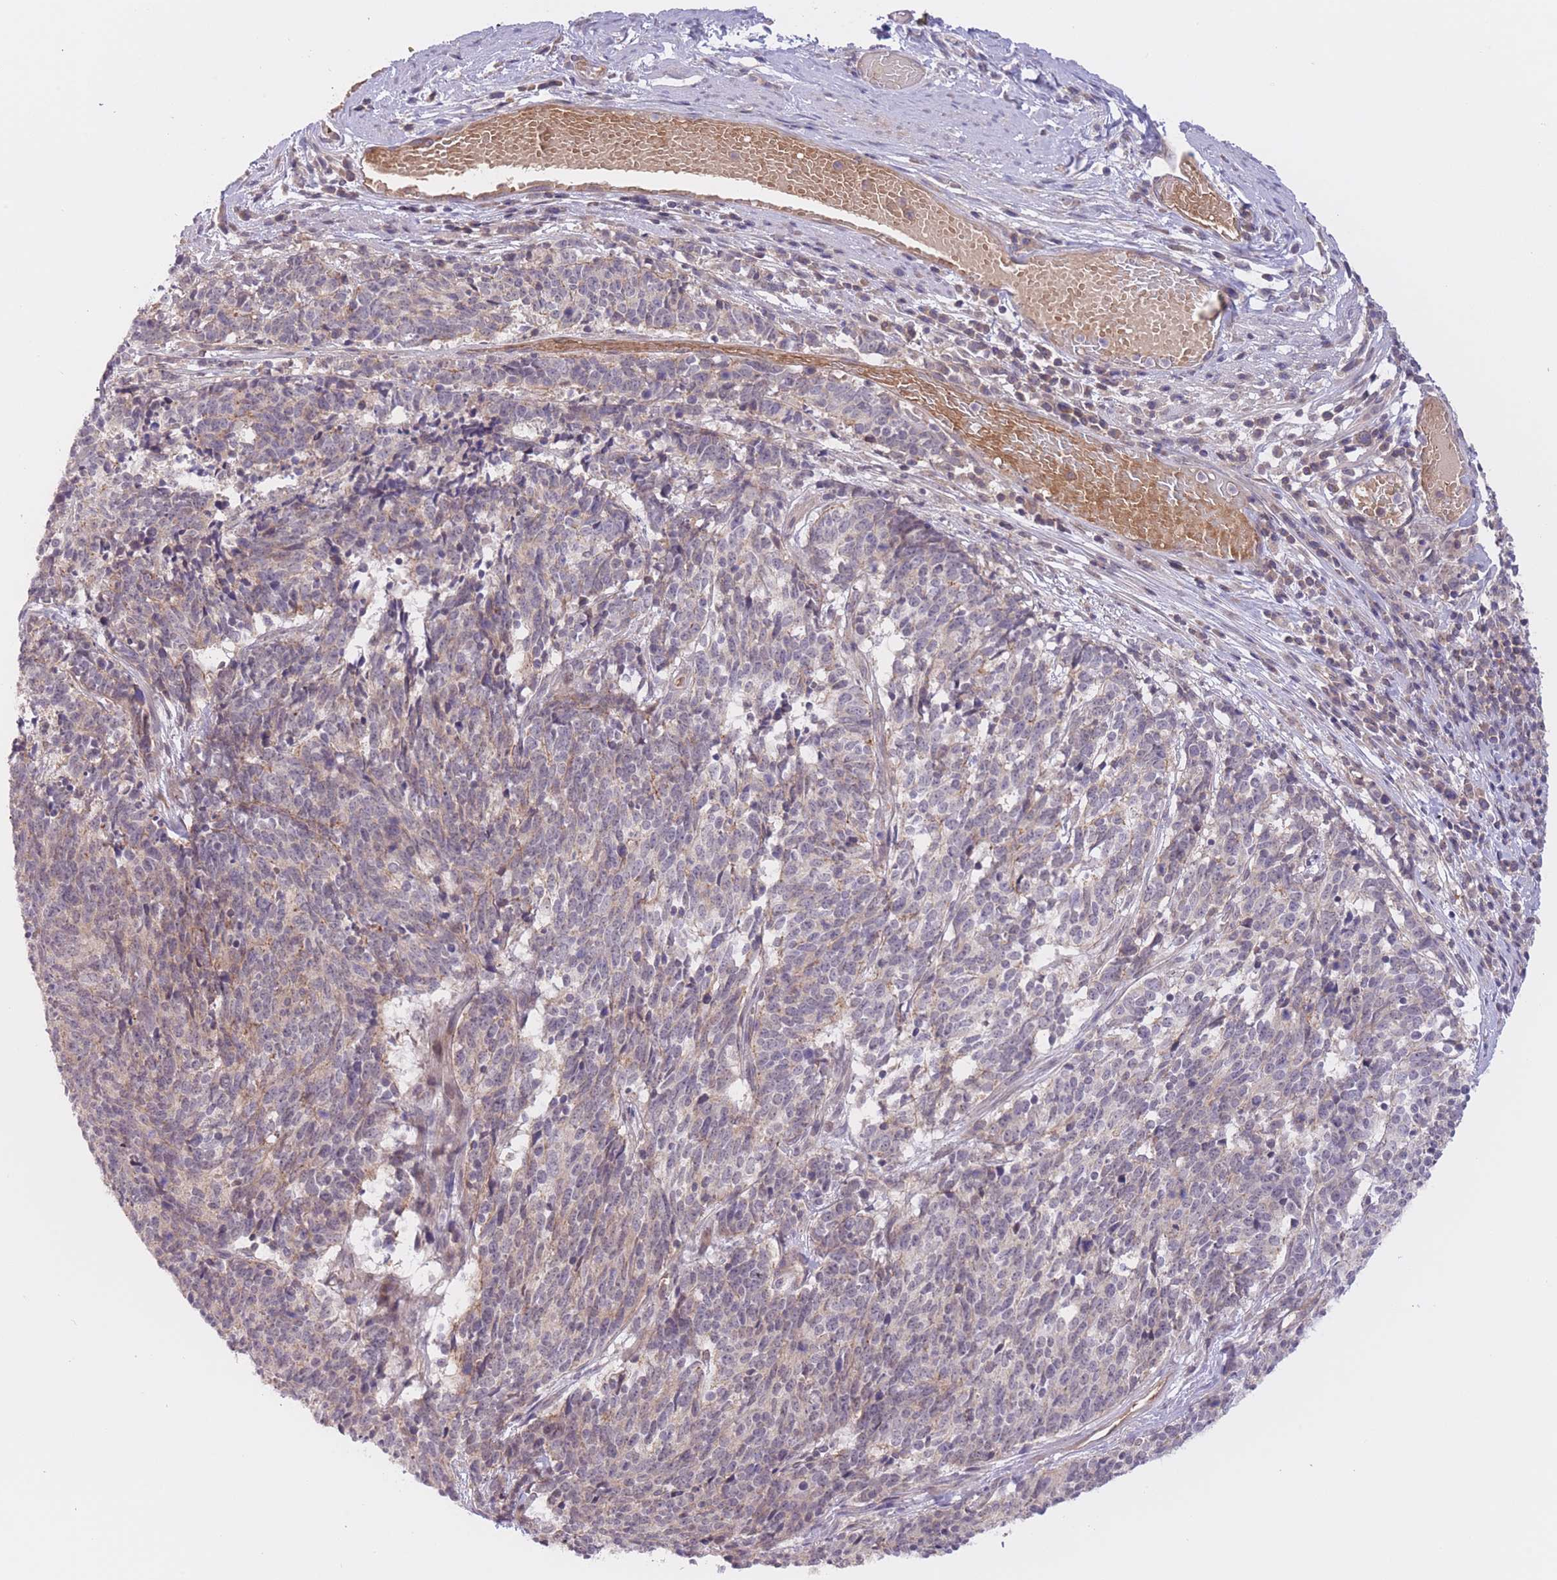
{"staining": {"intensity": "negative", "quantity": "none", "location": "none"}, "tissue": "cervical cancer", "cell_type": "Tumor cells", "image_type": "cancer", "snomed": [{"axis": "morphology", "description": "Squamous cell carcinoma, NOS"}, {"axis": "topography", "description": "Cervix"}], "caption": "High power microscopy histopathology image of an immunohistochemistry image of cervical cancer, revealing no significant staining in tumor cells.", "gene": "FUT5", "patient": {"sex": "female", "age": 29}}